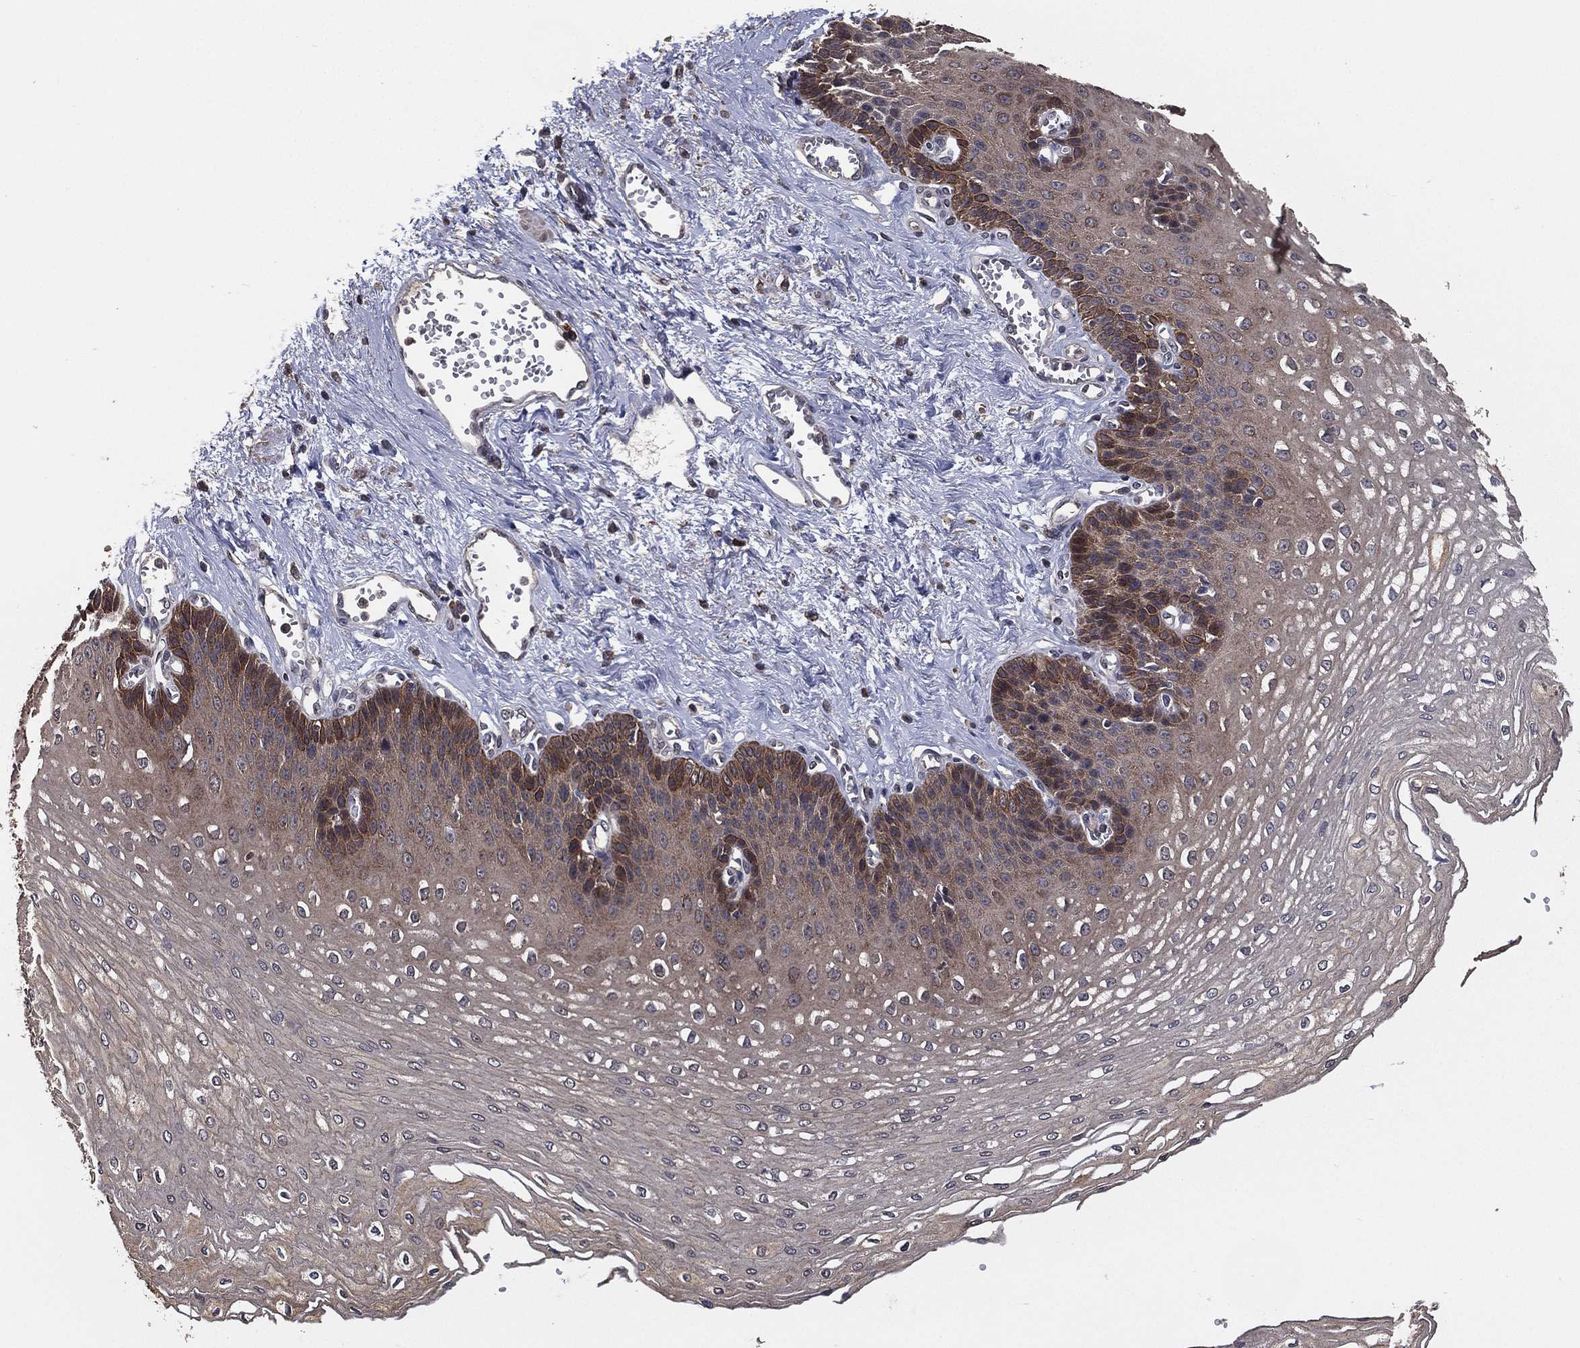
{"staining": {"intensity": "moderate", "quantity": "<25%", "location": "cytoplasmic/membranous"}, "tissue": "esophagus", "cell_type": "Squamous epithelial cells", "image_type": "normal", "snomed": [{"axis": "morphology", "description": "Normal tissue, NOS"}, {"axis": "topography", "description": "Esophagus"}], "caption": "Protein staining exhibits moderate cytoplasmic/membranous staining in approximately <25% of squamous epithelial cells in unremarkable esophagus. (brown staining indicates protein expression, while blue staining denotes nuclei).", "gene": "PCNT", "patient": {"sex": "female", "age": 62}}